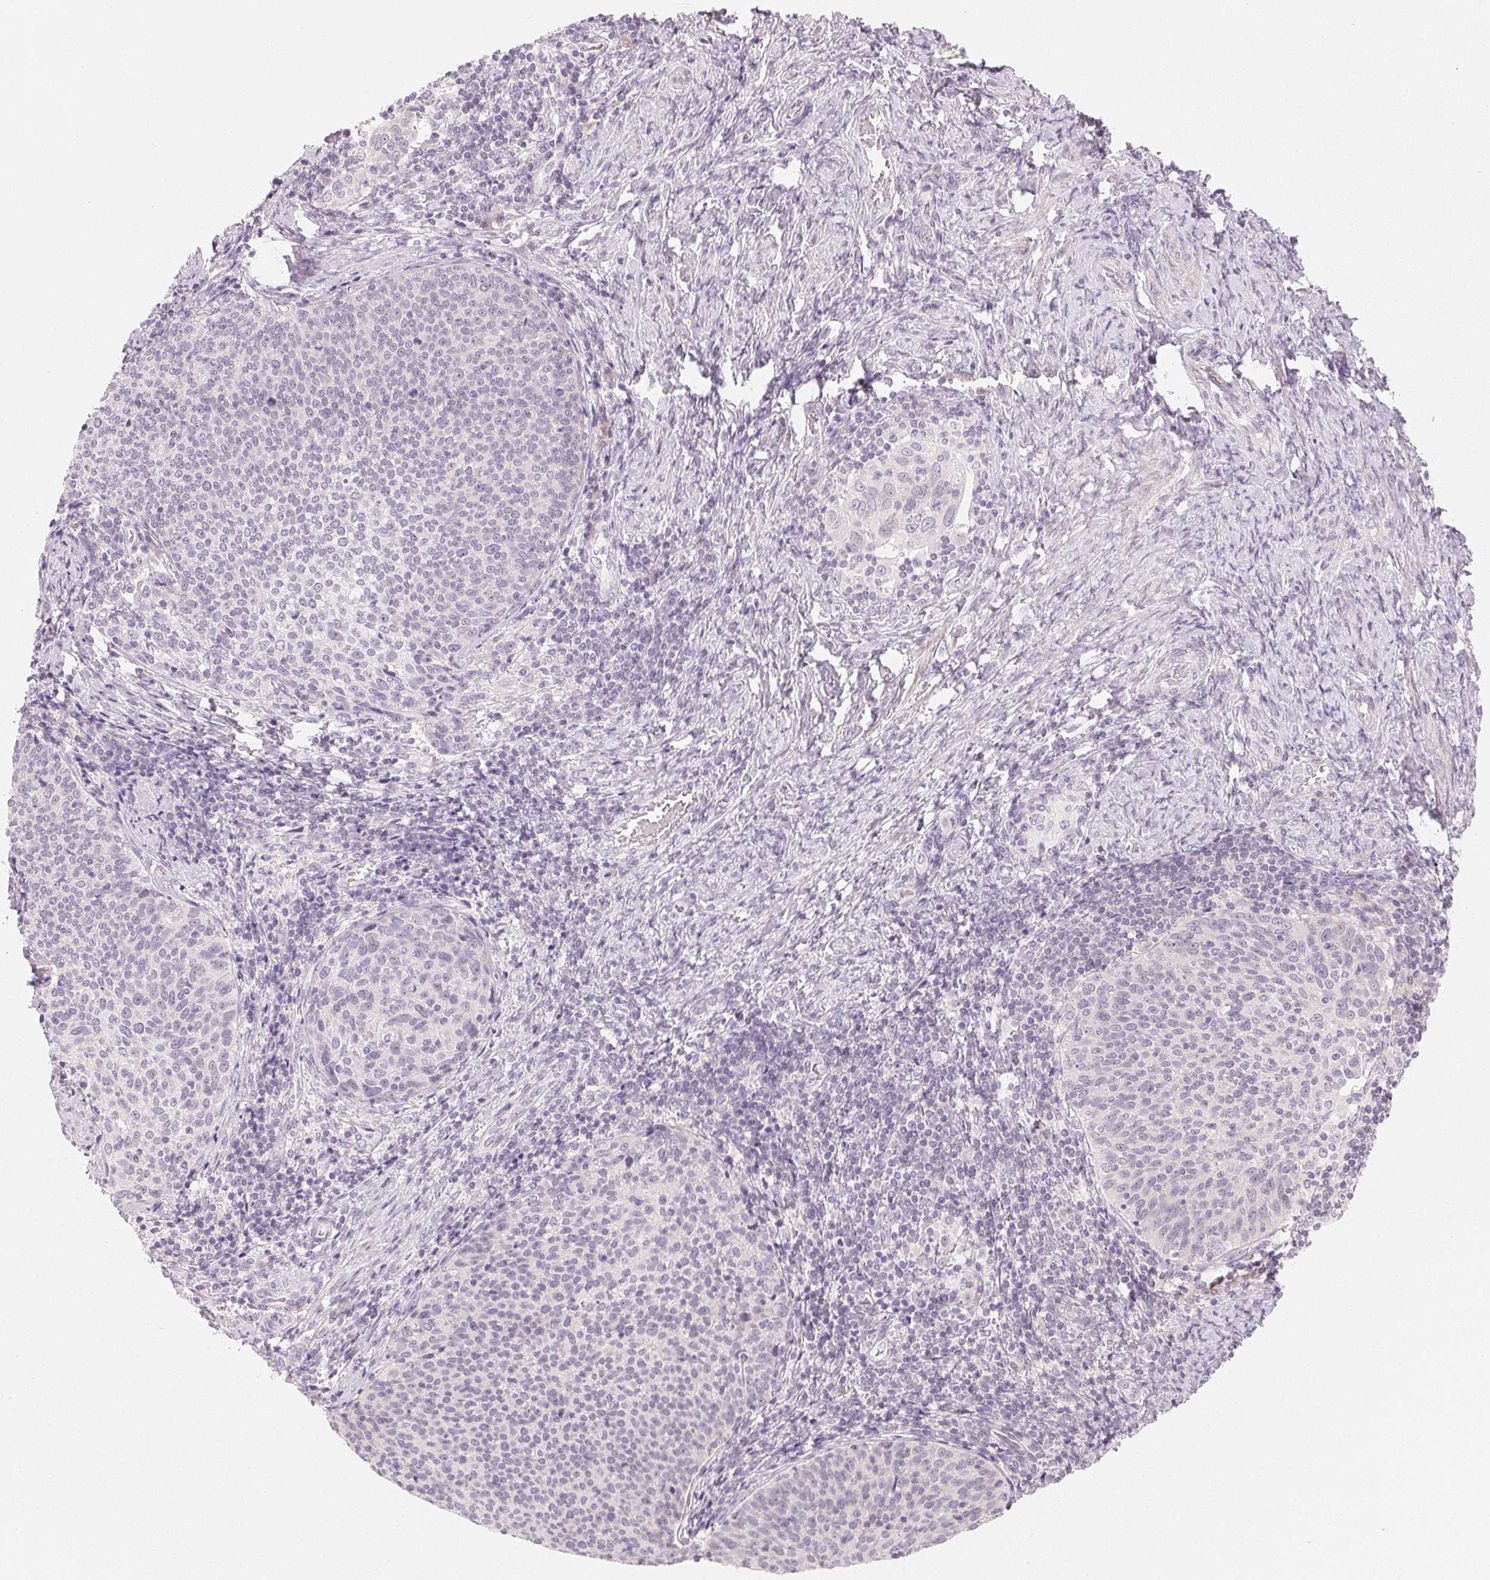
{"staining": {"intensity": "negative", "quantity": "none", "location": "none"}, "tissue": "cervical cancer", "cell_type": "Tumor cells", "image_type": "cancer", "snomed": [{"axis": "morphology", "description": "Squamous cell carcinoma, NOS"}, {"axis": "topography", "description": "Cervix"}], "caption": "There is no significant positivity in tumor cells of squamous cell carcinoma (cervical).", "gene": "MYBL1", "patient": {"sex": "female", "age": 61}}